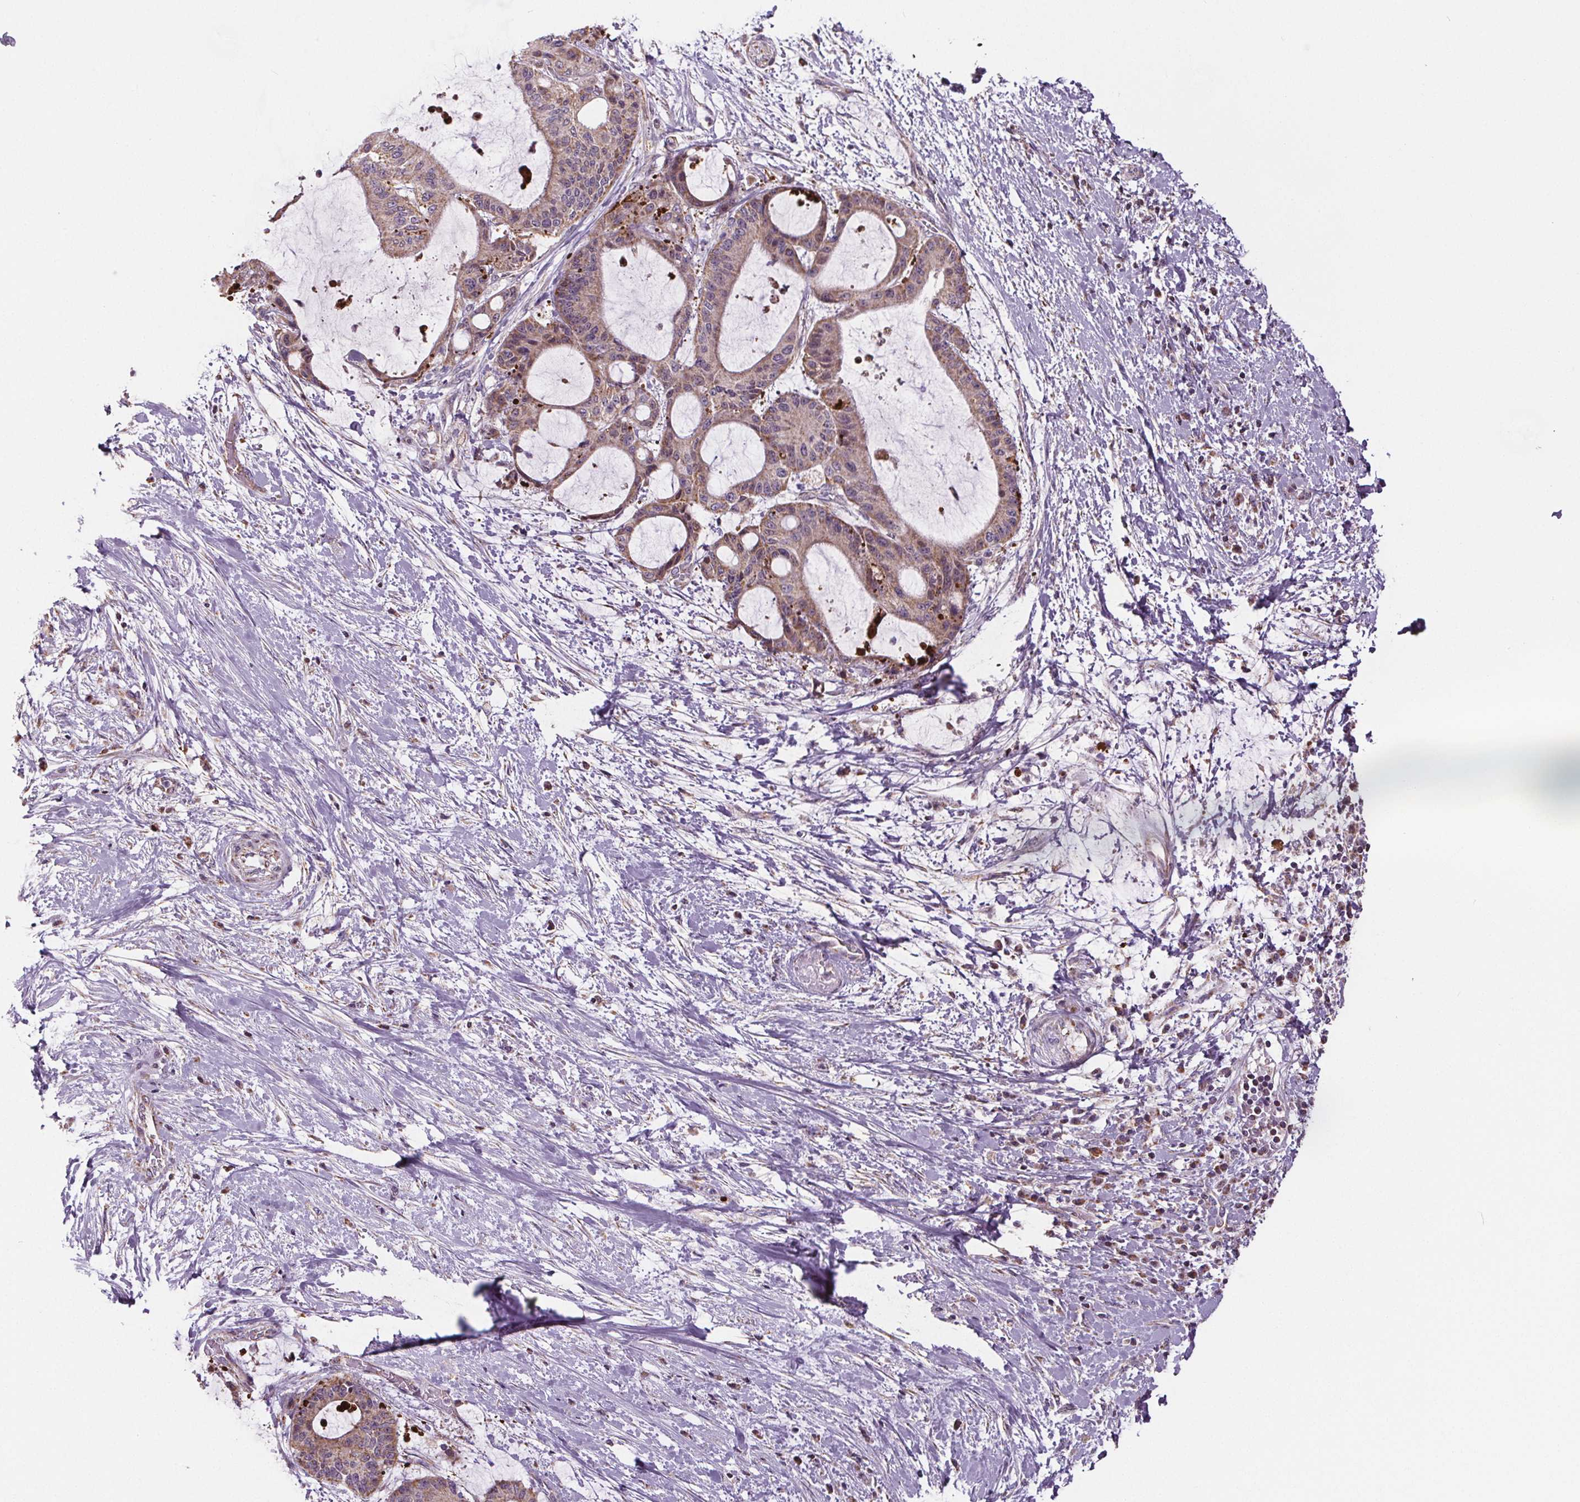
{"staining": {"intensity": "weak", "quantity": ">75%", "location": "cytoplasmic/membranous"}, "tissue": "liver cancer", "cell_type": "Tumor cells", "image_type": "cancer", "snomed": [{"axis": "morphology", "description": "Cholangiocarcinoma"}, {"axis": "topography", "description": "Liver"}], "caption": "Cholangiocarcinoma (liver) stained with a protein marker exhibits weak staining in tumor cells.", "gene": "SUCLA2", "patient": {"sex": "female", "age": 73}}